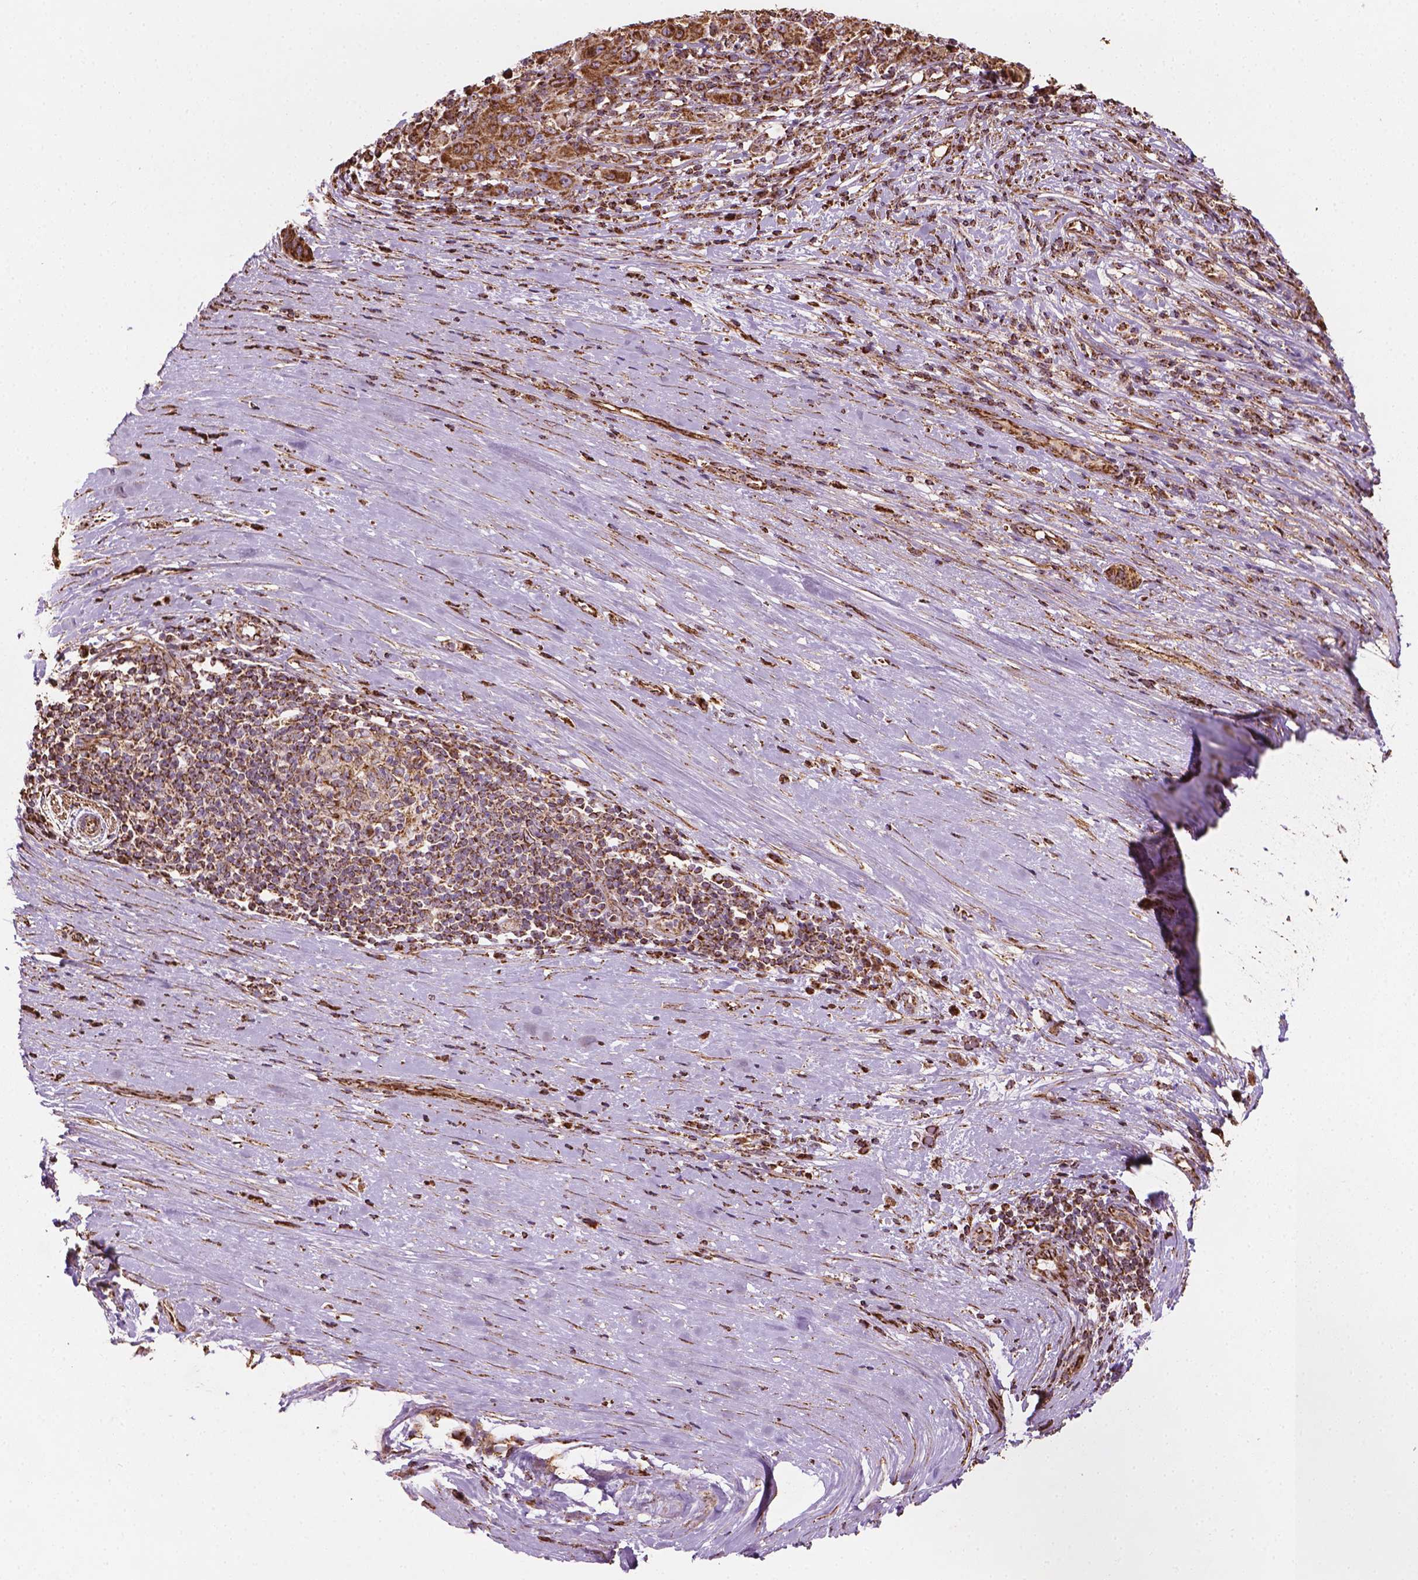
{"staining": {"intensity": "moderate", "quantity": ">75%", "location": "cytoplasmic/membranous"}, "tissue": "pancreatic cancer", "cell_type": "Tumor cells", "image_type": "cancer", "snomed": [{"axis": "morphology", "description": "Adenocarcinoma, NOS"}, {"axis": "topography", "description": "Pancreas"}], "caption": "A brown stain highlights moderate cytoplasmic/membranous positivity of a protein in adenocarcinoma (pancreatic) tumor cells.", "gene": "HS3ST3A1", "patient": {"sex": "male", "age": 63}}